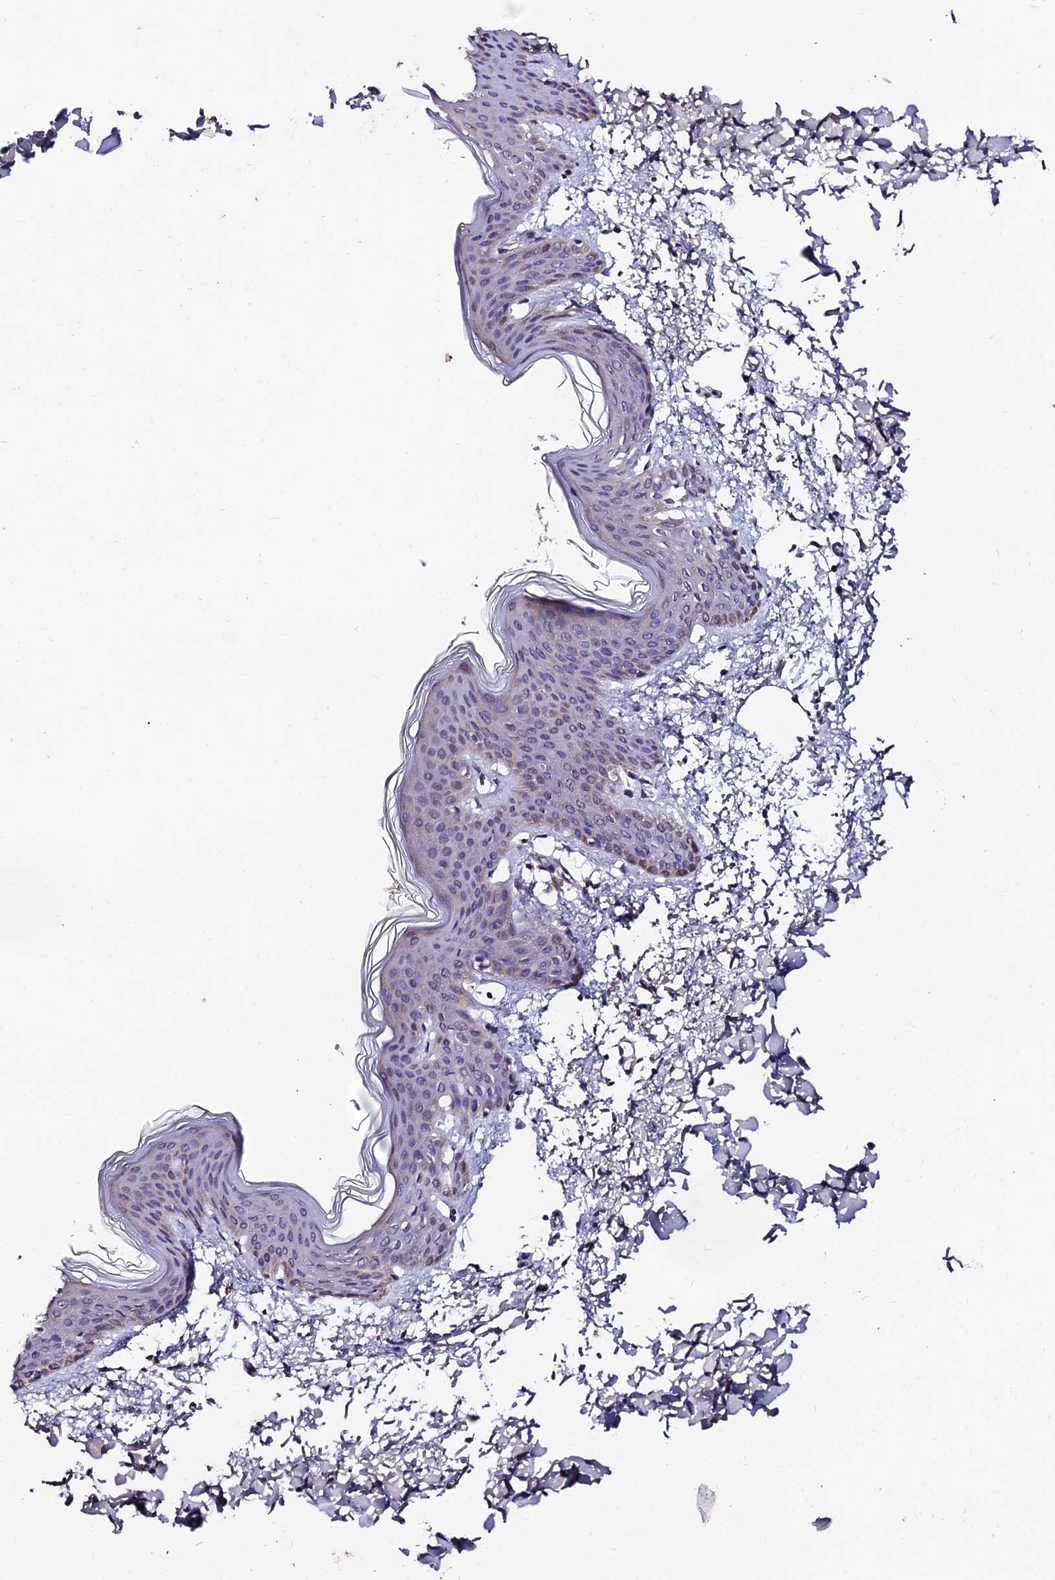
{"staining": {"intensity": "negative", "quantity": "none", "location": "none"}, "tissue": "skin", "cell_type": "Fibroblasts", "image_type": "normal", "snomed": [{"axis": "morphology", "description": "Normal tissue, NOS"}, {"axis": "topography", "description": "Skin"}], "caption": "Immunohistochemical staining of normal skin demonstrates no significant positivity in fibroblasts.", "gene": "INPP4A", "patient": {"sex": "female", "age": 17}}